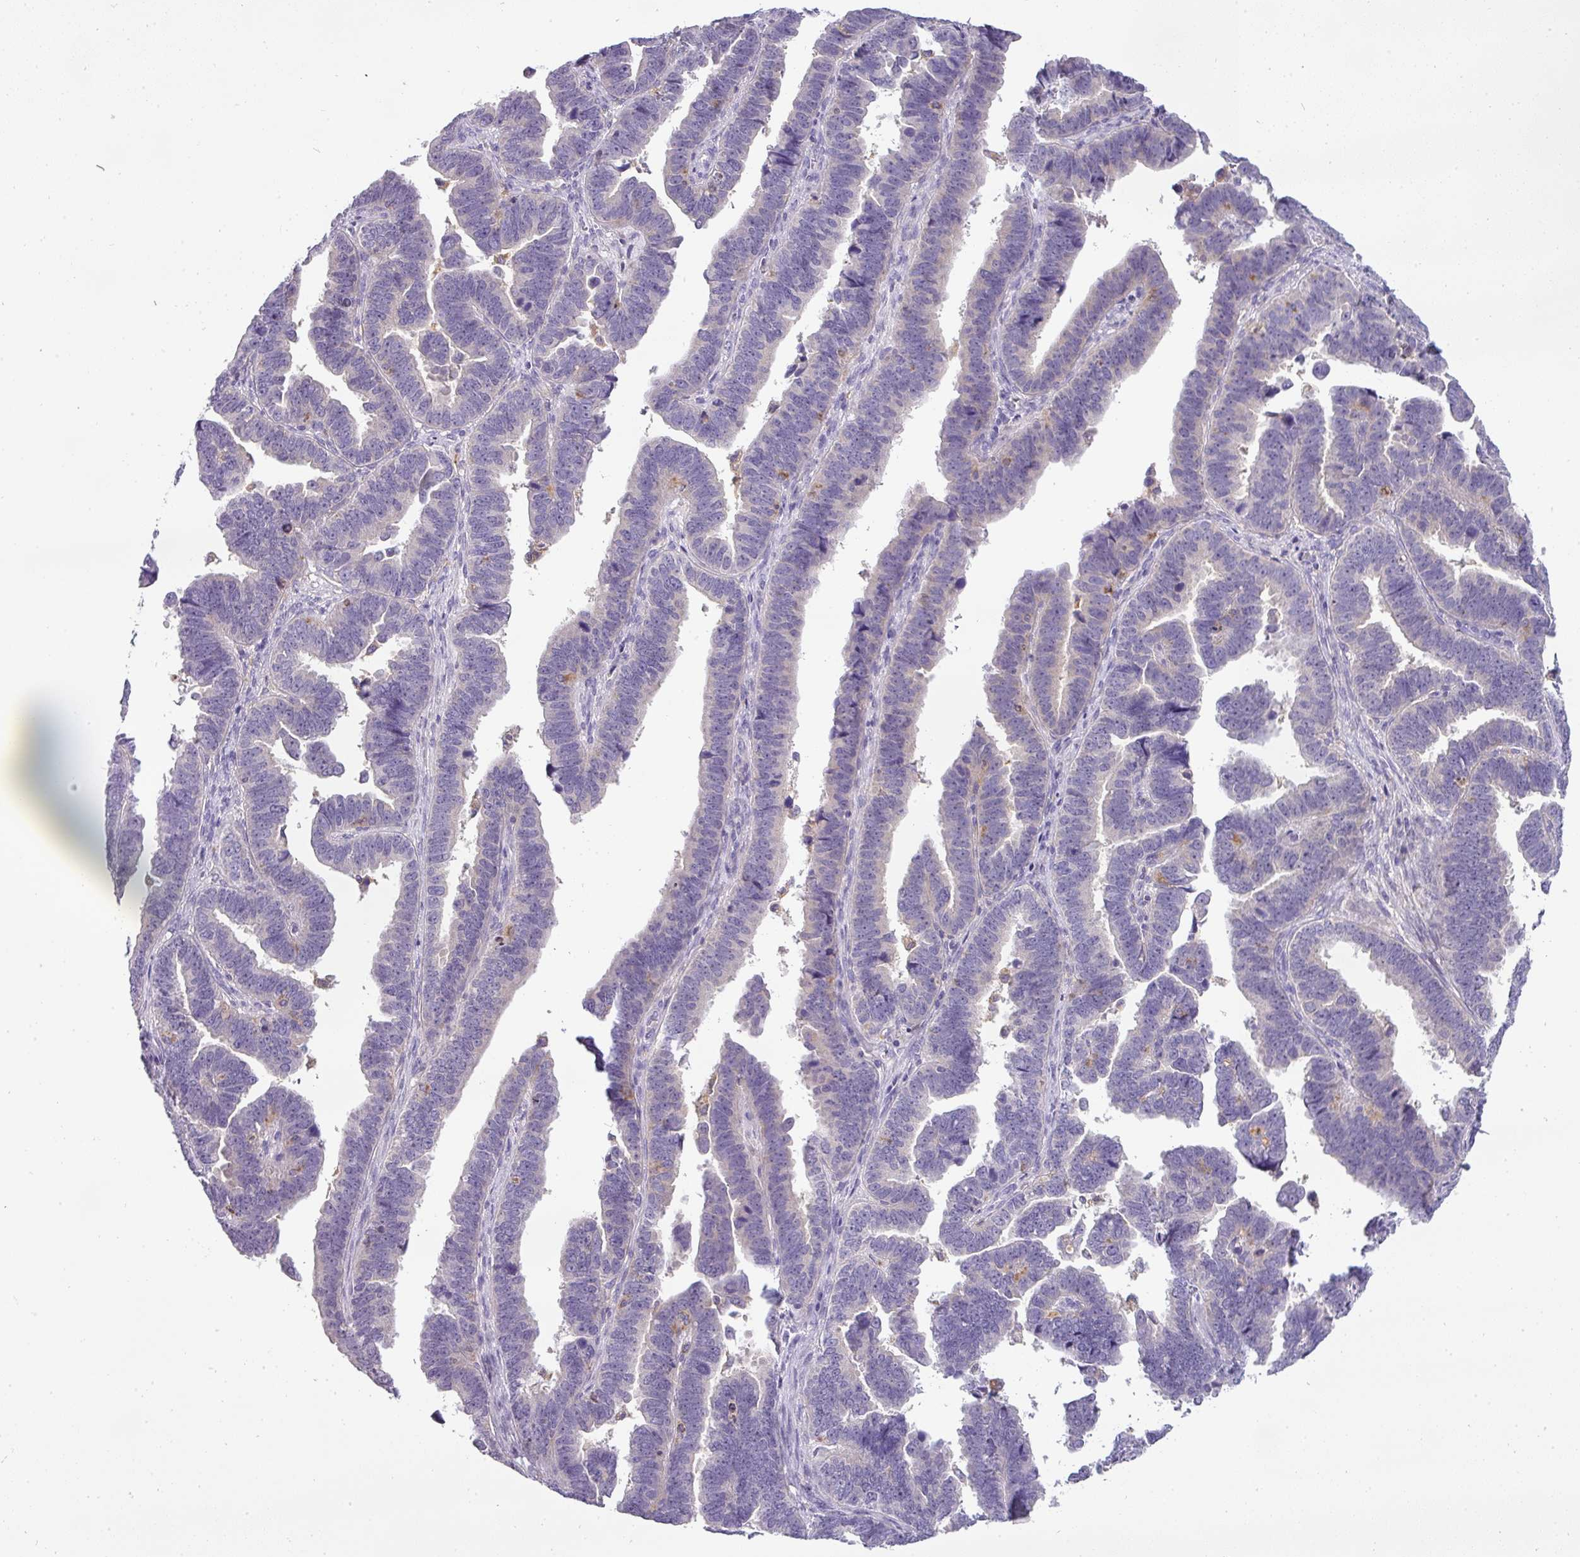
{"staining": {"intensity": "weak", "quantity": "<25%", "location": "cytoplasmic/membranous"}, "tissue": "endometrial cancer", "cell_type": "Tumor cells", "image_type": "cancer", "snomed": [{"axis": "morphology", "description": "Adenocarcinoma, NOS"}, {"axis": "topography", "description": "Endometrium"}], "caption": "High magnification brightfield microscopy of adenocarcinoma (endometrial) stained with DAB (brown) and counterstained with hematoxylin (blue): tumor cells show no significant staining. (DAB (3,3'-diaminobenzidine) immunohistochemistry (IHC), high magnification).", "gene": "ATP6V1D", "patient": {"sex": "female", "age": 75}}